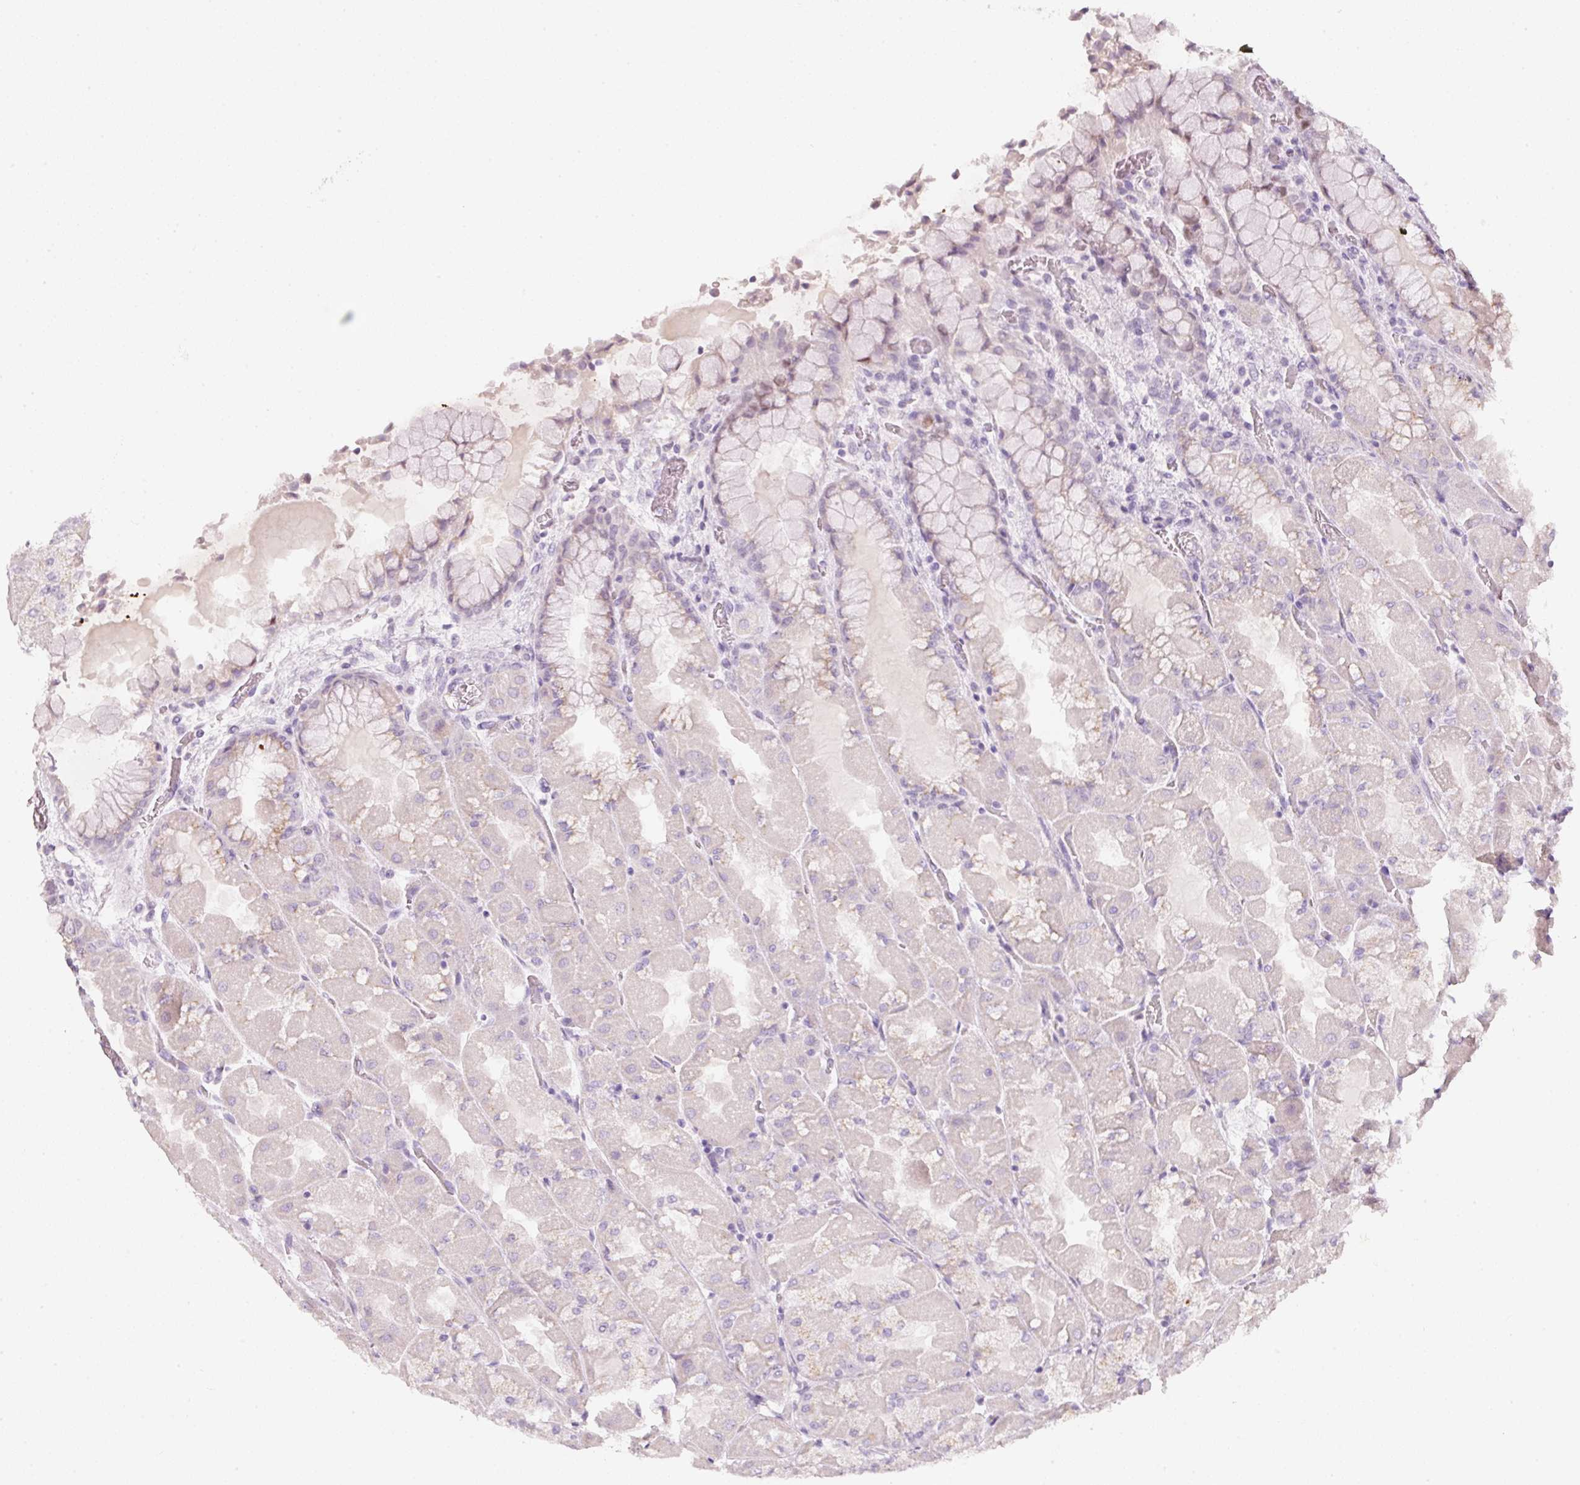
{"staining": {"intensity": "weak", "quantity": "<25%", "location": "nuclear"}, "tissue": "stomach", "cell_type": "Glandular cells", "image_type": "normal", "snomed": [{"axis": "morphology", "description": "Normal tissue, NOS"}, {"axis": "topography", "description": "Stomach"}], "caption": "There is no significant staining in glandular cells of stomach.", "gene": "ENSG00000206549", "patient": {"sex": "female", "age": 61}}